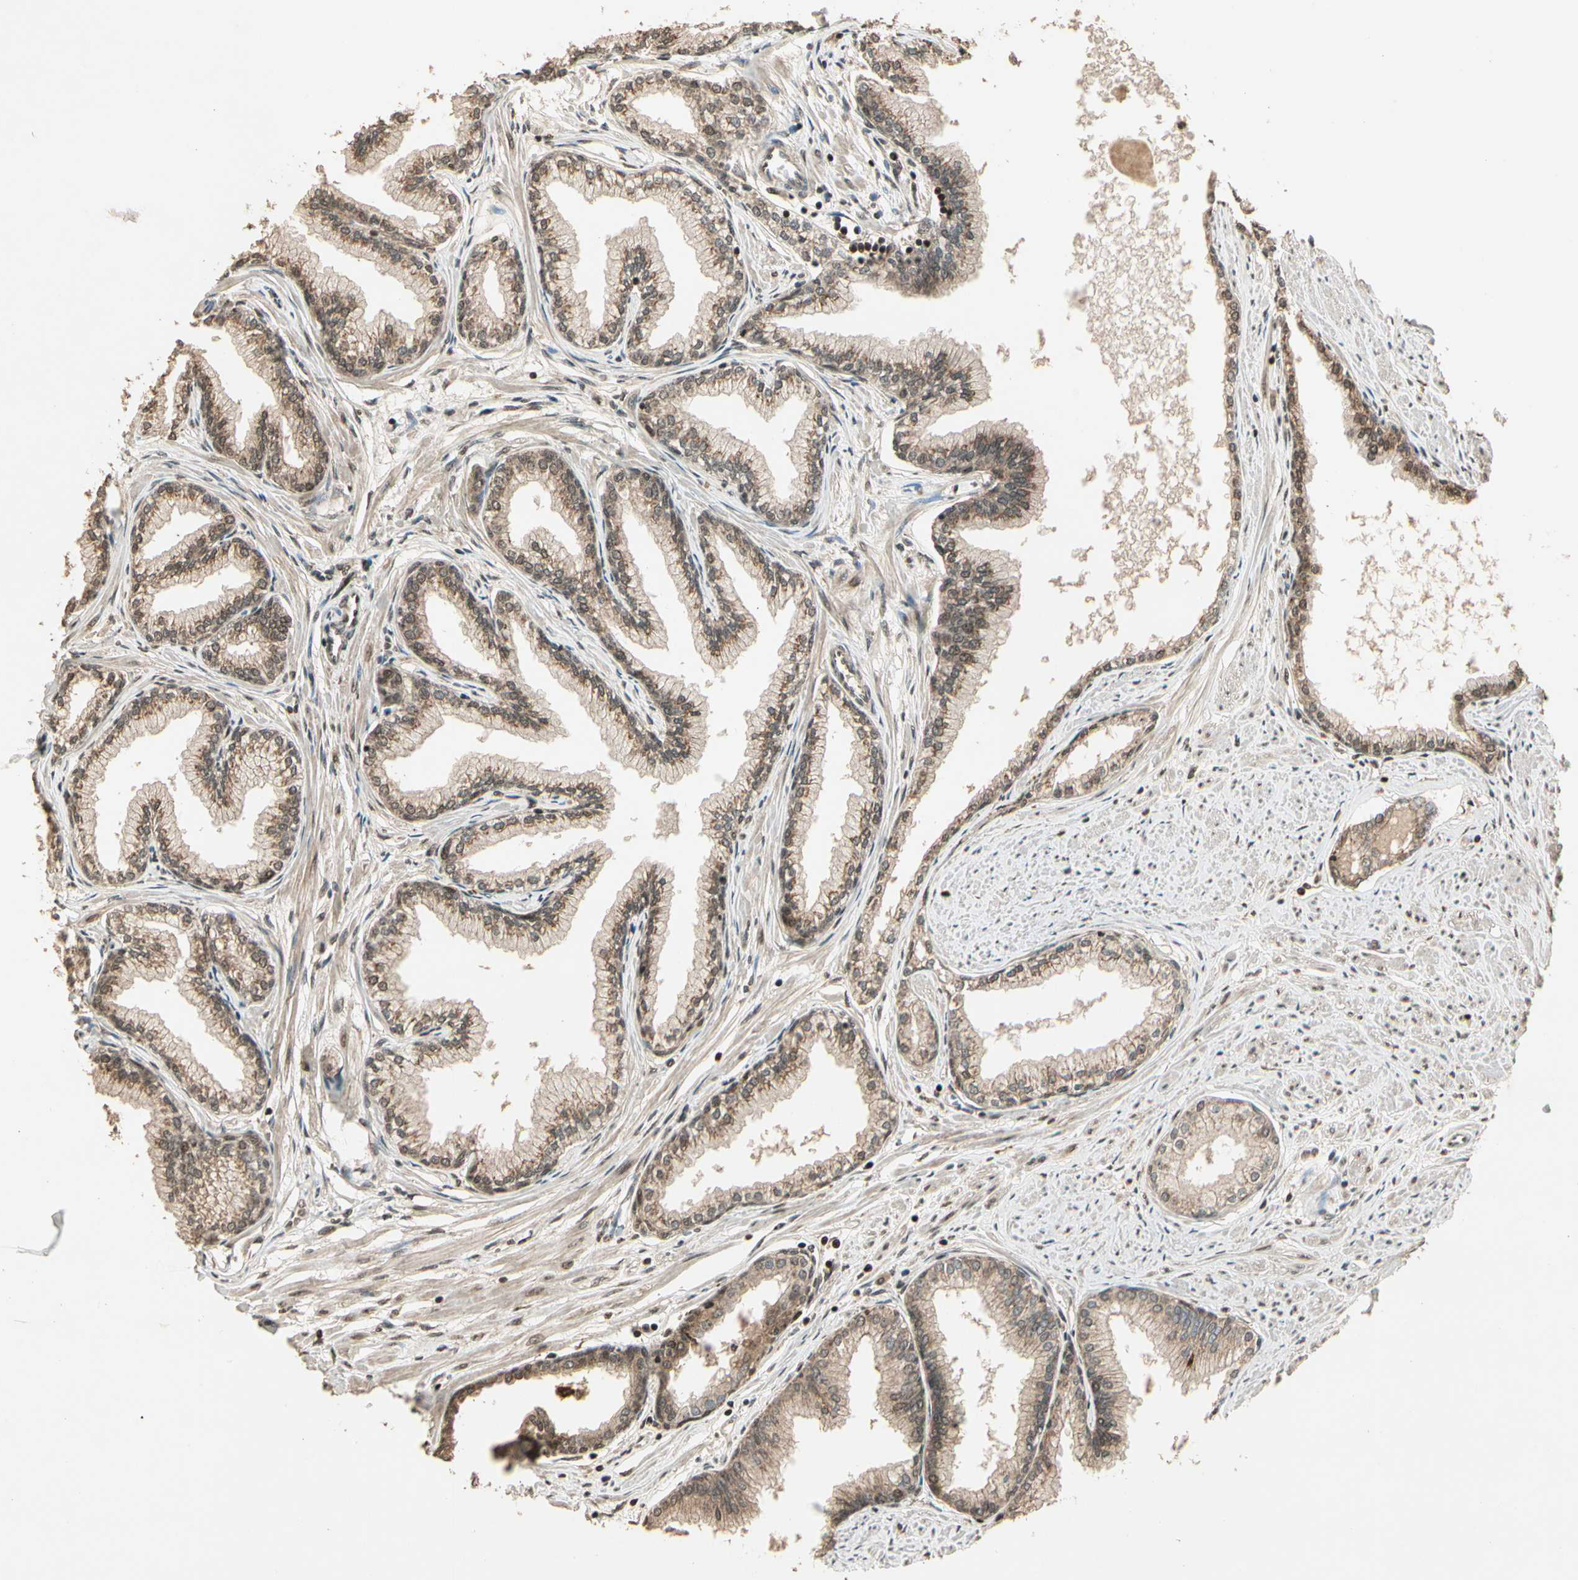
{"staining": {"intensity": "moderate", "quantity": ">75%", "location": "cytoplasmic/membranous"}, "tissue": "prostate", "cell_type": "Glandular cells", "image_type": "normal", "snomed": [{"axis": "morphology", "description": "Normal tissue, NOS"}, {"axis": "topography", "description": "Prostate"}], "caption": "High-power microscopy captured an IHC image of normal prostate, revealing moderate cytoplasmic/membranous expression in approximately >75% of glandular cells.", "gene": "GLUL", "patient": {"sex": "male", "age": 64}}